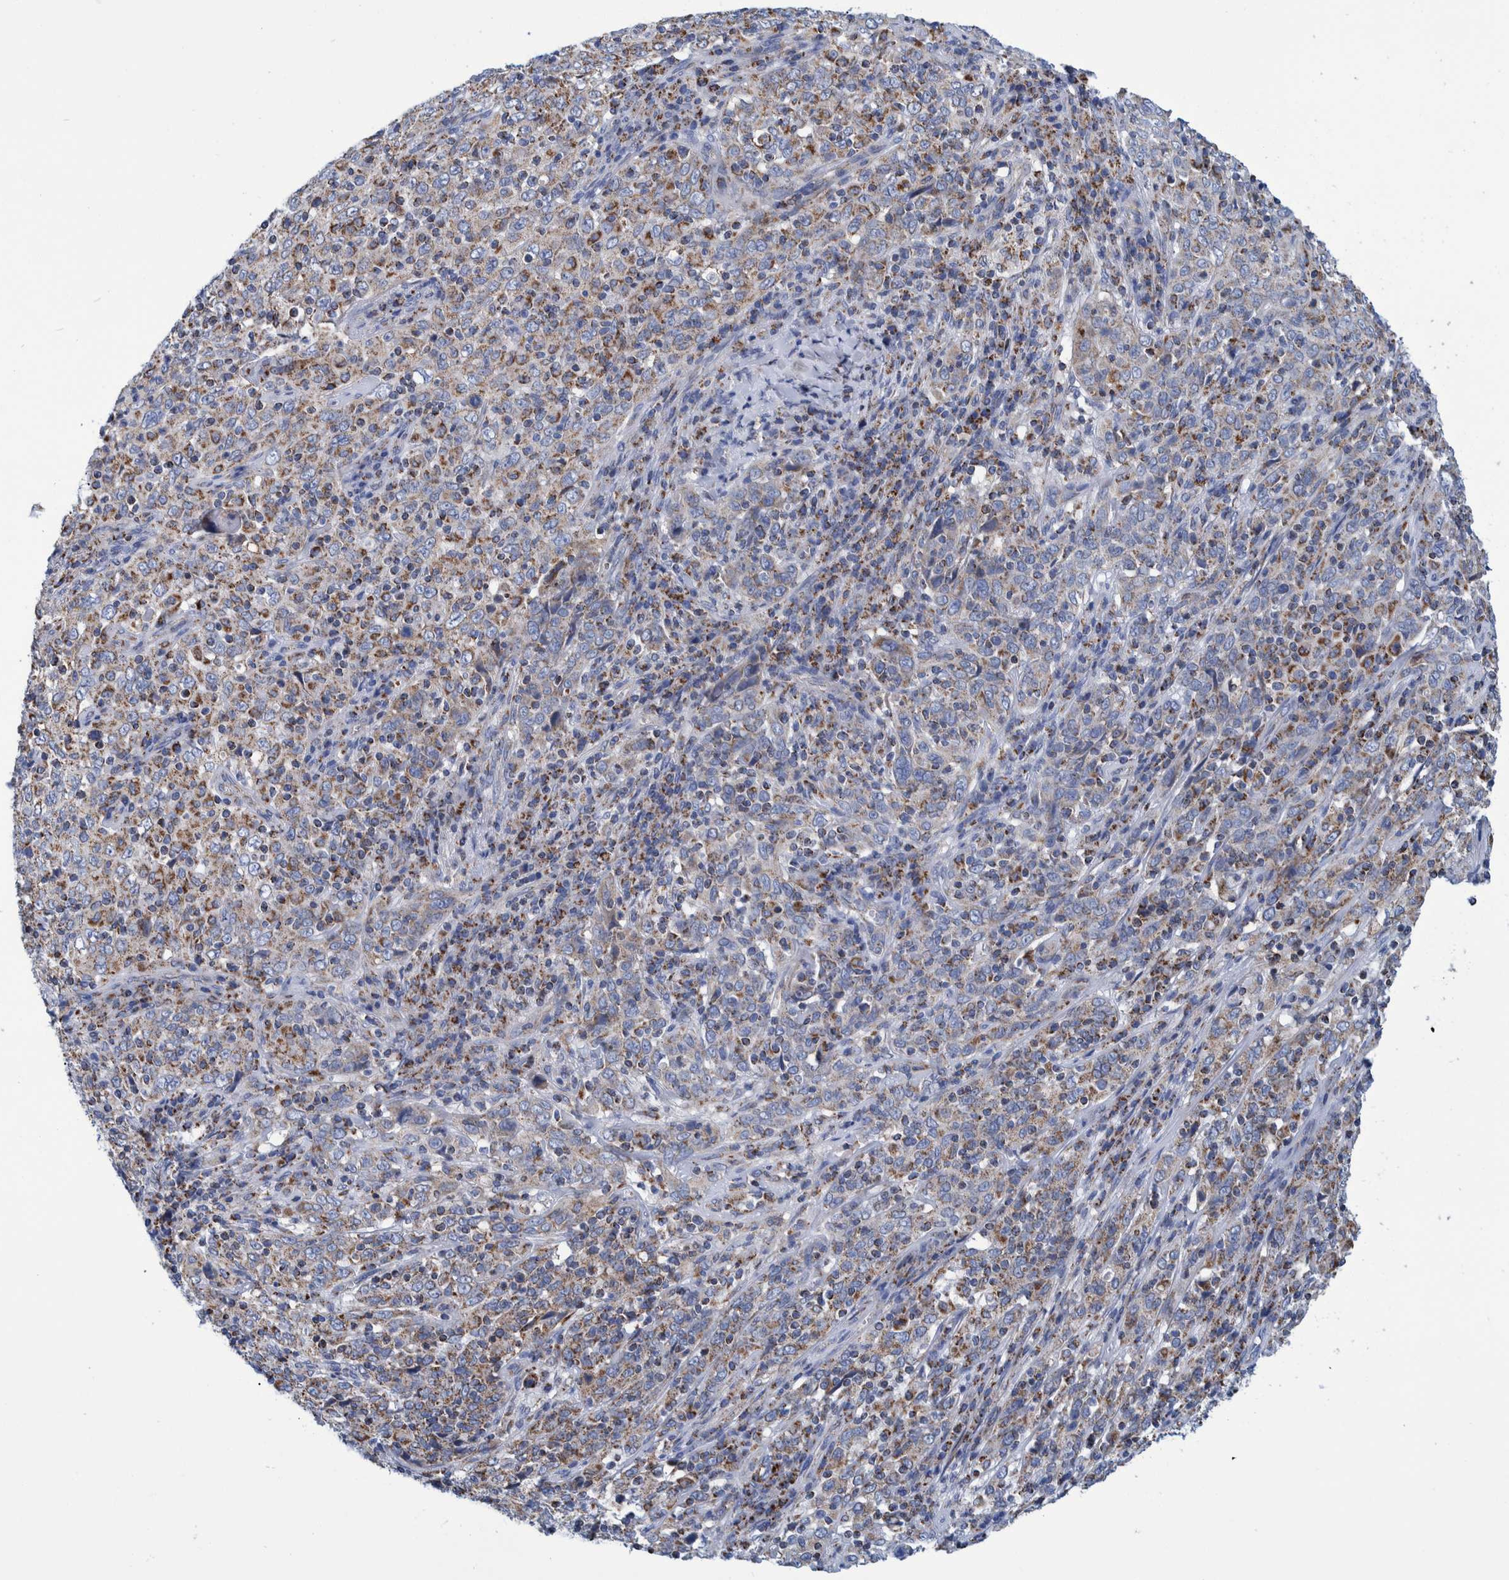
{"staining": {"intensity": "moderate", "quantity": "25%-75%", "location": "cytoplasmic/membranous"}, "tissue": "cervical cancer", "cell_type": "Tumor cells", "image_type": "cancer", "snomed": [{"axis": "morphology", "description": "Squamous cell carcinoma, NOS"}, {"axis": "topography", "description": "Cervix"}], "caption": "Immunohistochemical staining of human squamous cell carcinoma (cervical) displays medium levels of moderate cytoplasmic/membranous expression in about 25%-75% of tumor cells.", "gene": "BZW2", "patient": {"sex": "female", "age": 46}}